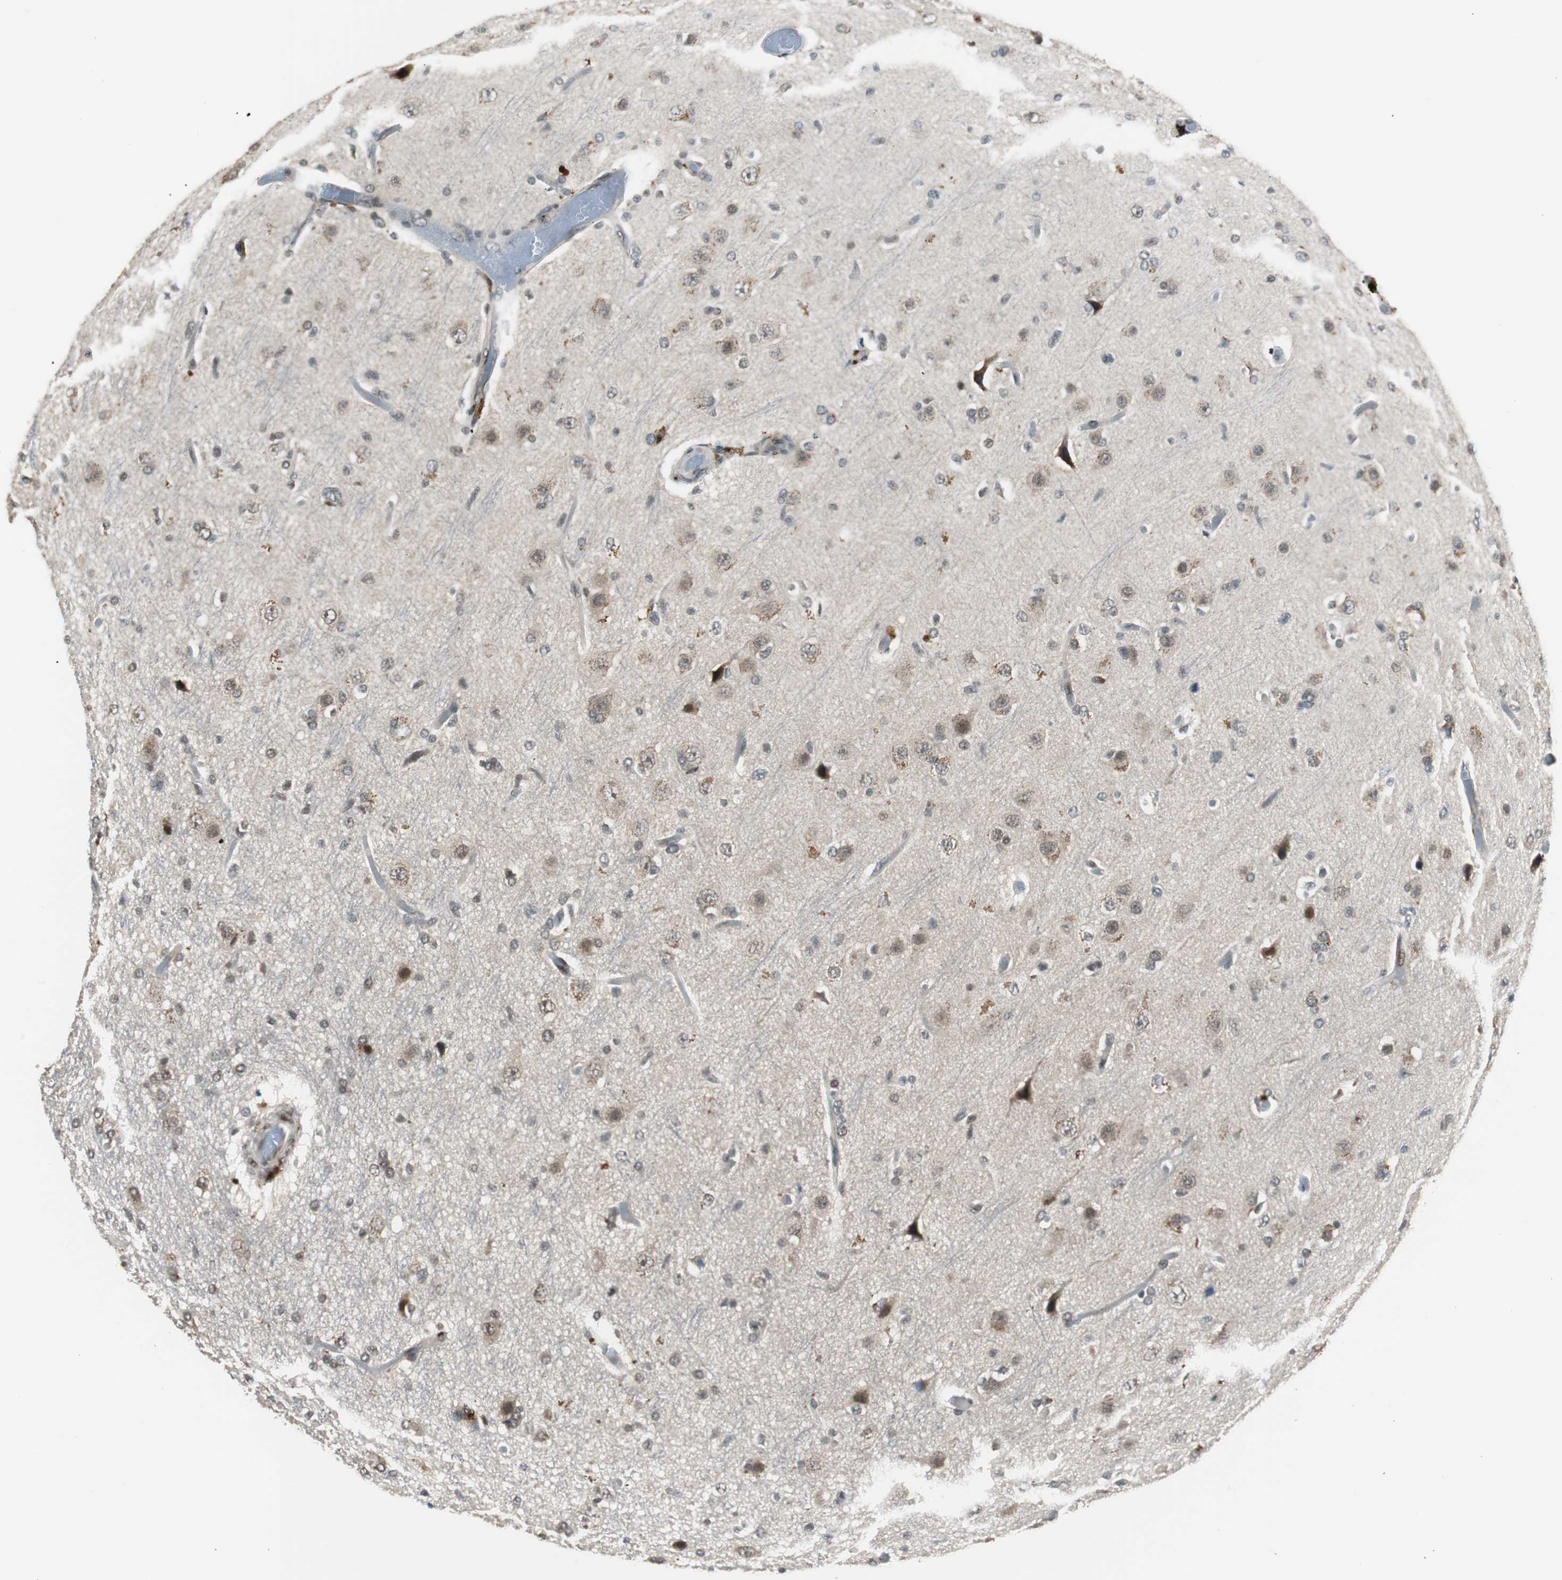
{"staining": {"intensity": "moderate", "quantity": "25%-75%", "location": "cytoplasmic/membranous,nuclear"}, "tissue": "glioma", "cell_type": "Tumor cells", "image_type": "cancer", "snomed": [{"axis": "morphology", "description": "Glioma, malignant, High grade"}, {"axis": "topography", "description": "Brain"}], "caption": "Tumor cells reveal medium levels of moderate cytoplasmic/membranous and nuclear staining in approximately 25%-75% of cells in human glioma. Ihc stains the protein in brown and the nuclei are stained blue.", "gene": "BOLA1", "patient": {"sex": "male", "age": 33}}